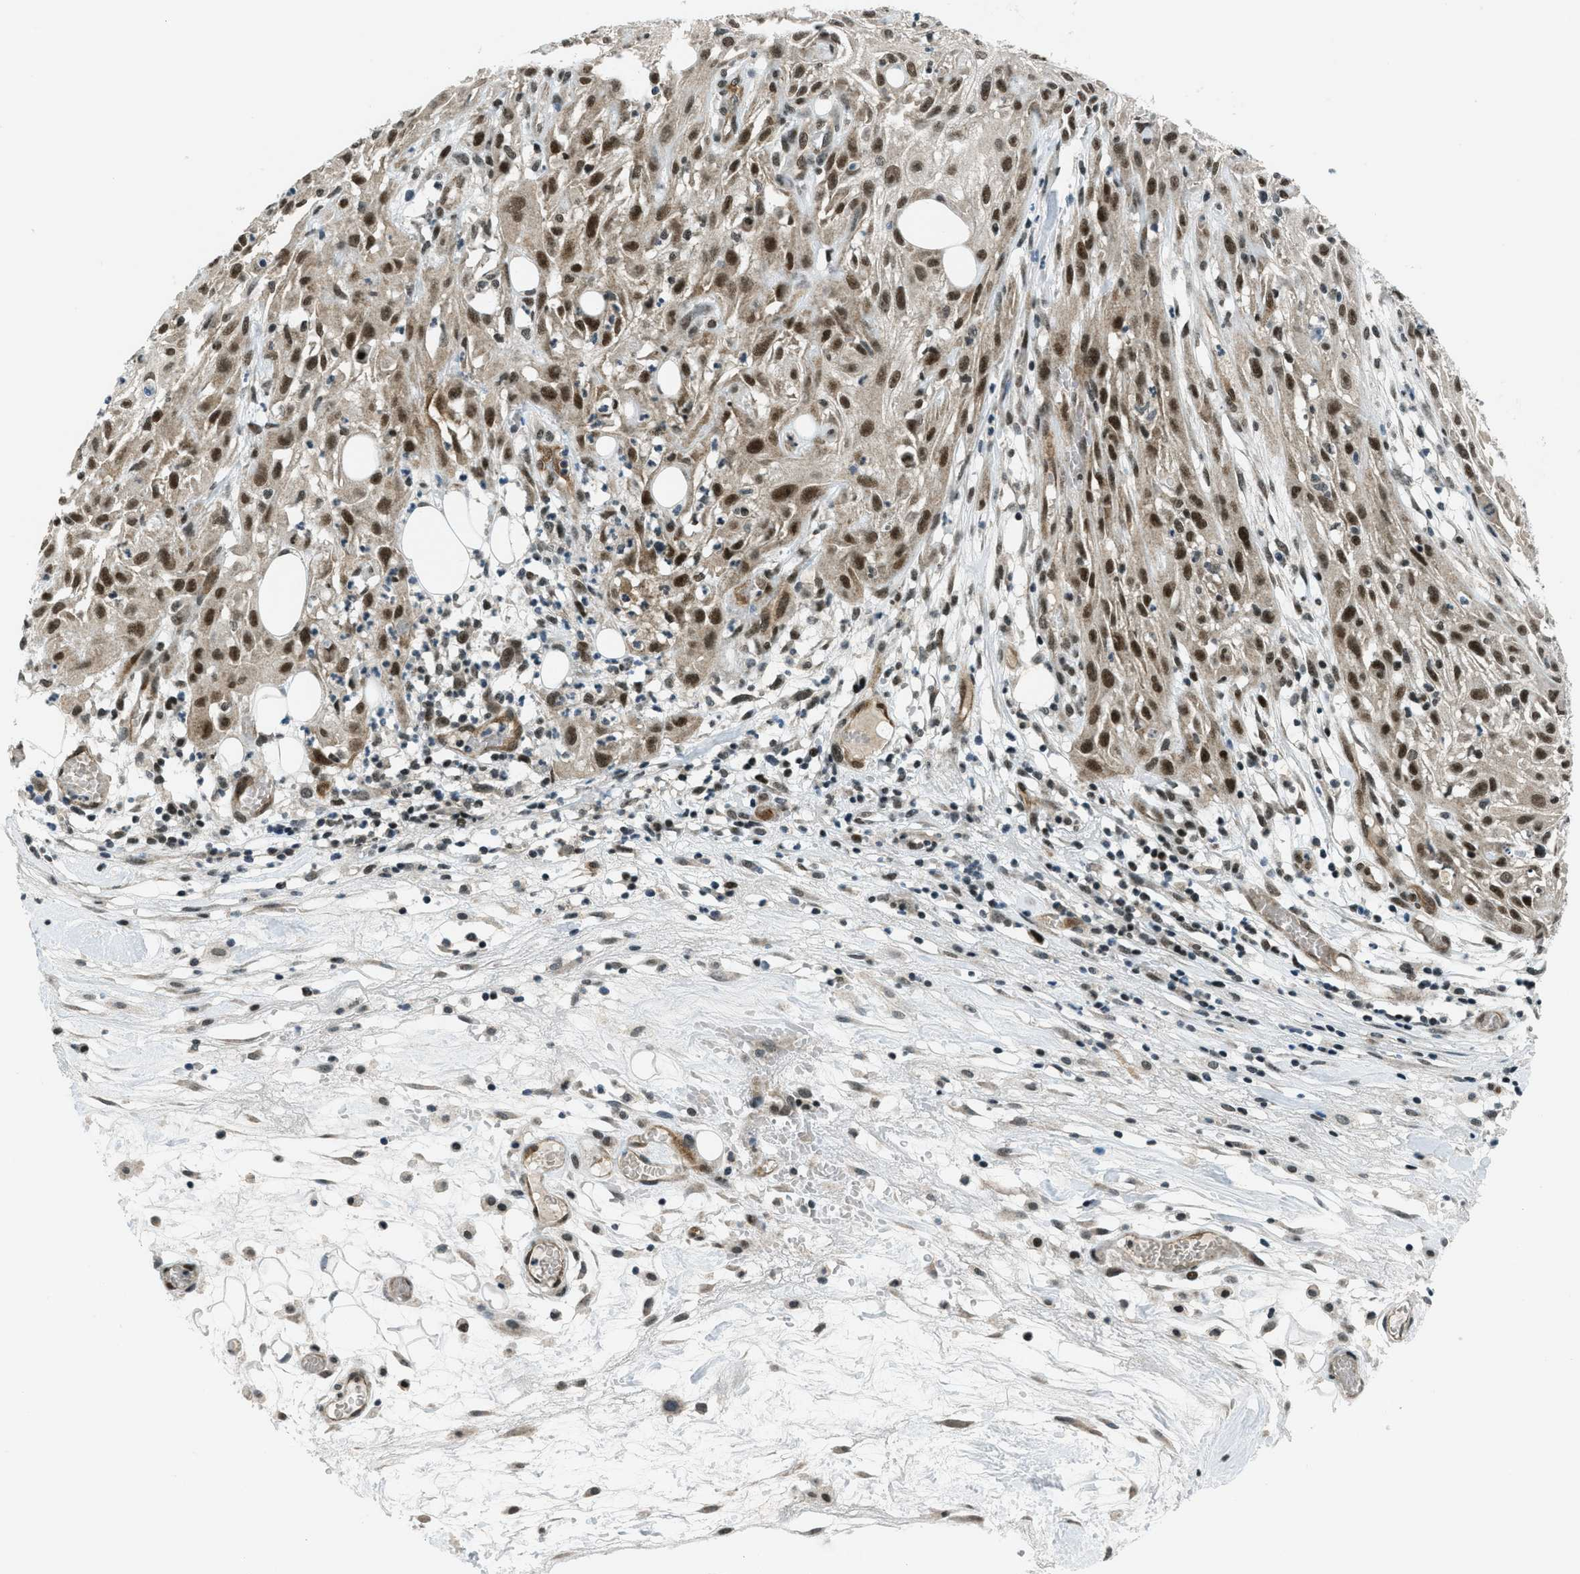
{"staining": {"intensity": "strong", "quantity": ">75%", "location": "nuclear"}, "tissue": "skin cancer", "cell_type": "Tumor cells", "image_type": "cancer", "snomed": [{"axis": "morphology", "description": "Squamous cell carcinoma, NOS"}, {"axis": "topography", "description": "Skin"}], "caption": "Squamous cell carcinoma (skin) stained with immunohistochemistry (IHC) reveals strong nuclear expression in approximately >75% of tumor cells. The staining is performed using DAB brown chromogen to label protein expression. The nuclei are counter-stained blue using hematoxylin.", "gene": "KLF6", "patient": {"sex": "male", "age": 75}}